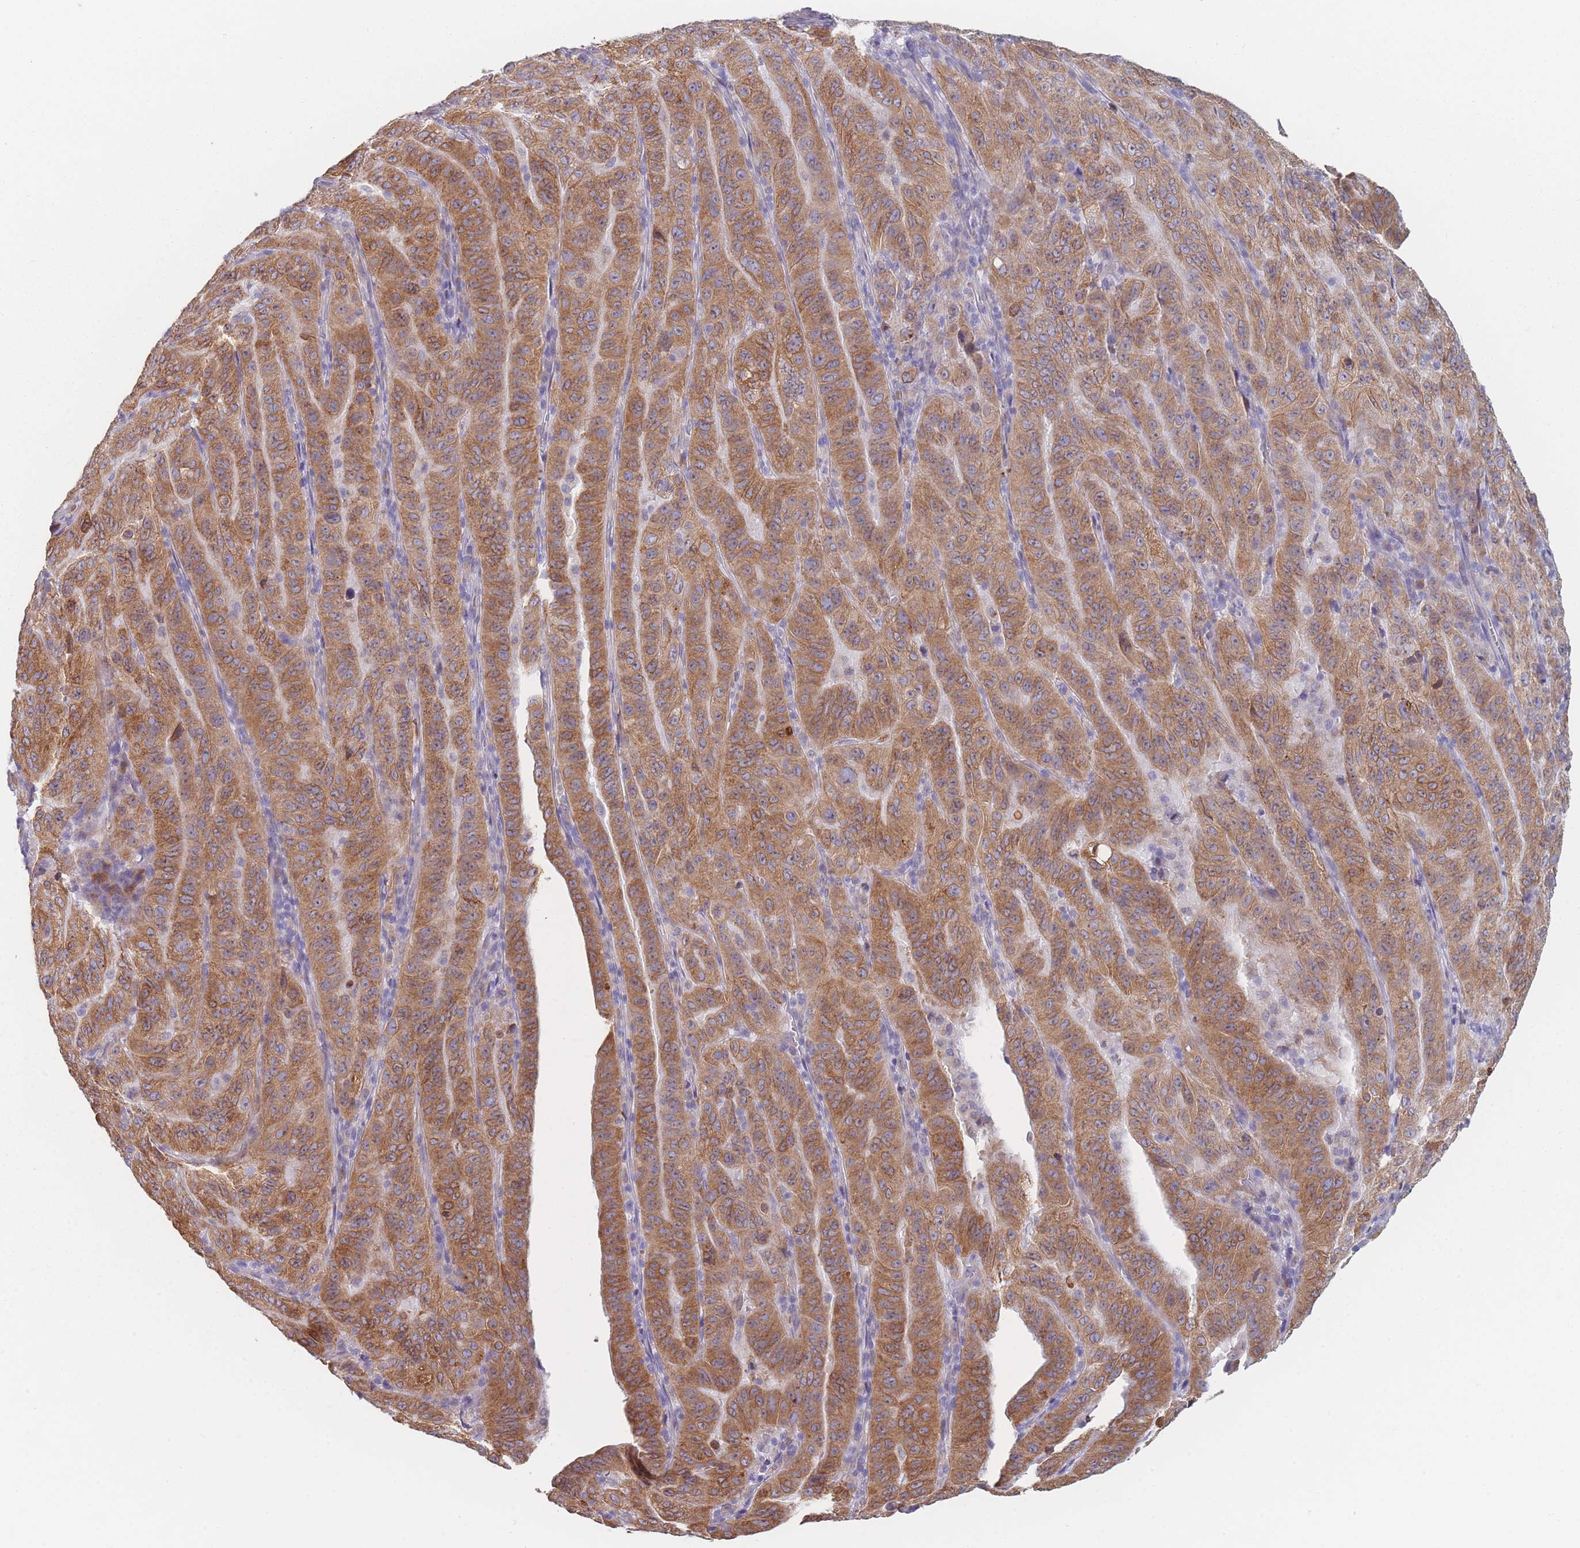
{"staining": {"intensity": "moderate", "quantity": ">75%", "location": "cytoplasmic/membranous"}, "tissue": "pancreatic cancer", "cell_type": "Tumor cells", "image_type": "cancer", "snomed": [{"axis": "morphology", "description": "Adenocarcinoma, NOS"}, {"axis": "topography", "description": "Pancreas"}], "caption": "Immunohistochemistry (IHC) of human adenocarcinoma (pancreatic) exhibits medium levels of moderate cytoplasmic/membranous positivity in approximately >75% of tumor cells.", "gene": "TMED10", "patient": {"sex": "male", "age": 63}}